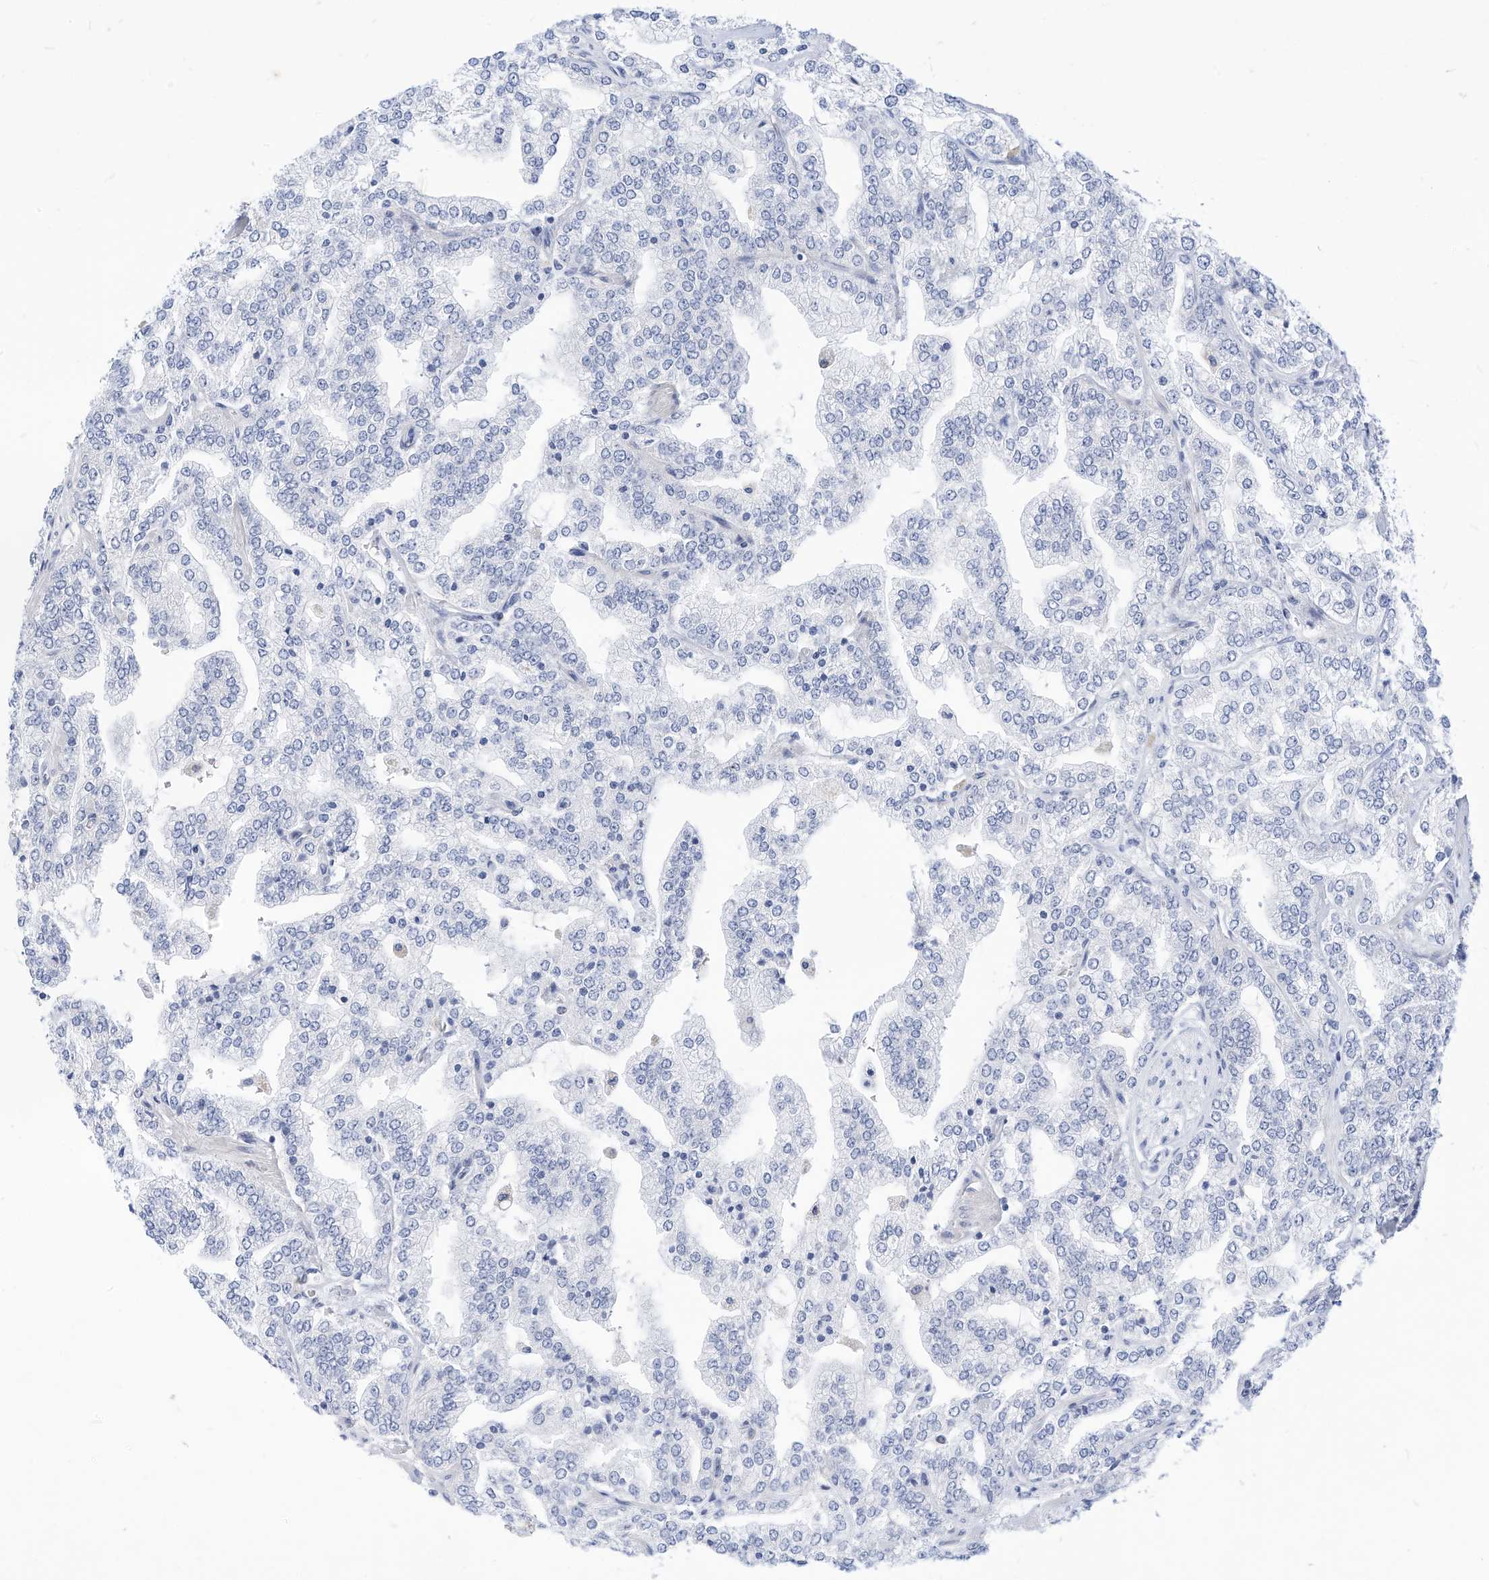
{"staining": {"intensity": "negative", "quantity": "none", "location": "none"}, "tissue": "prostate cancer", "cell_type": "Tumor cells", "image_type": "cancer", "snomed": [{"axis": "morphology", "description": "Adenocarcinoma, High grade"}, {"axis": "topography", "description": "Prostate"}], "caption": "Immunohistochemistry (IHC) image of human prostate high-grade adenocarcinoma stained for a protein (brown), which exhibits no staining in tumor cells.", "gene": "SPOCD1", "patient": {"sex": "male", "age": 64}}